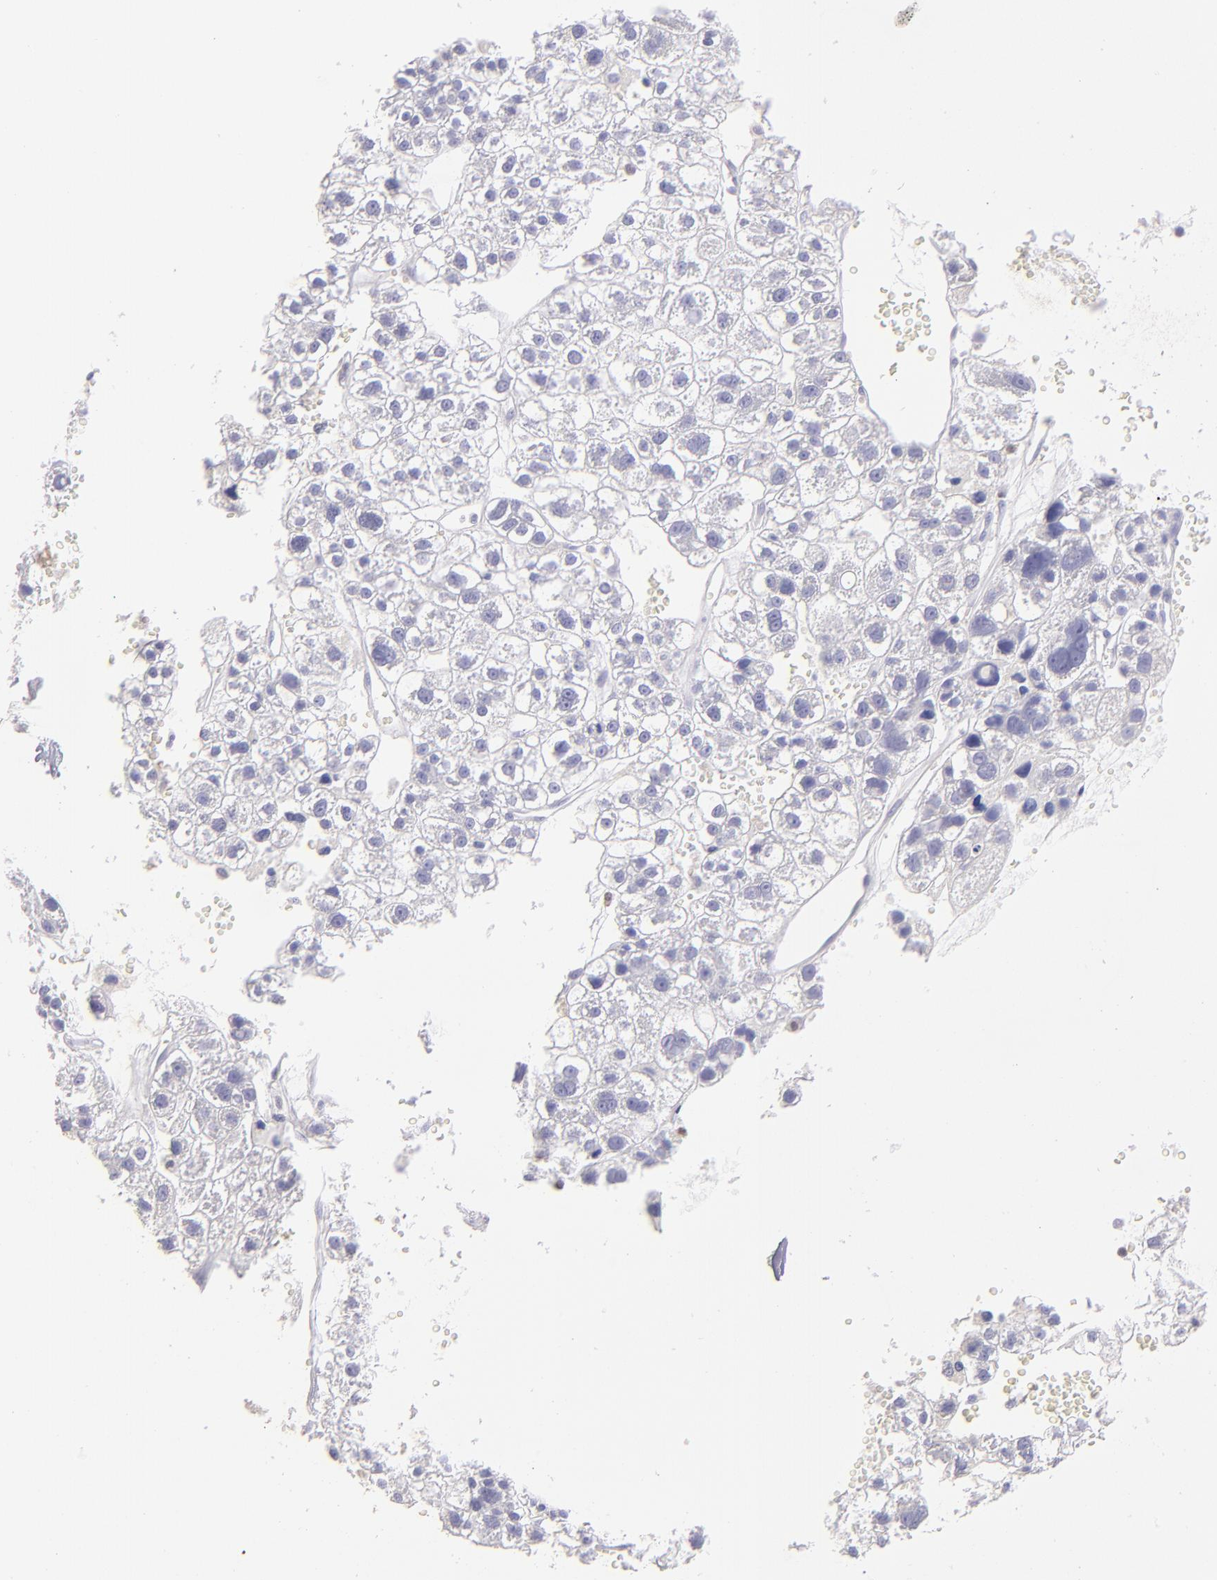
{"staining": {"intensity": "negative", "quantity": "none", "location": "none"}, "tissue": "liver cancer", "cell_type": "Tumor cells", "image_type": "cancer", "snomed": [{"axis": "morphology", "description": "Carcinoma, Hepatocellular, NOS"}, {"axis": "topography", "description": "Liver"}], "caption": "An immunohistochemistry (IHC) histopathology image of liver cancer (hepatocellular carcinoma) is shown. There is no staining in tumor cells of liver cancer (hepatocellular carcinoma).", "gene": "IRF8", "patient": {"sex": "female", "age": 85}}